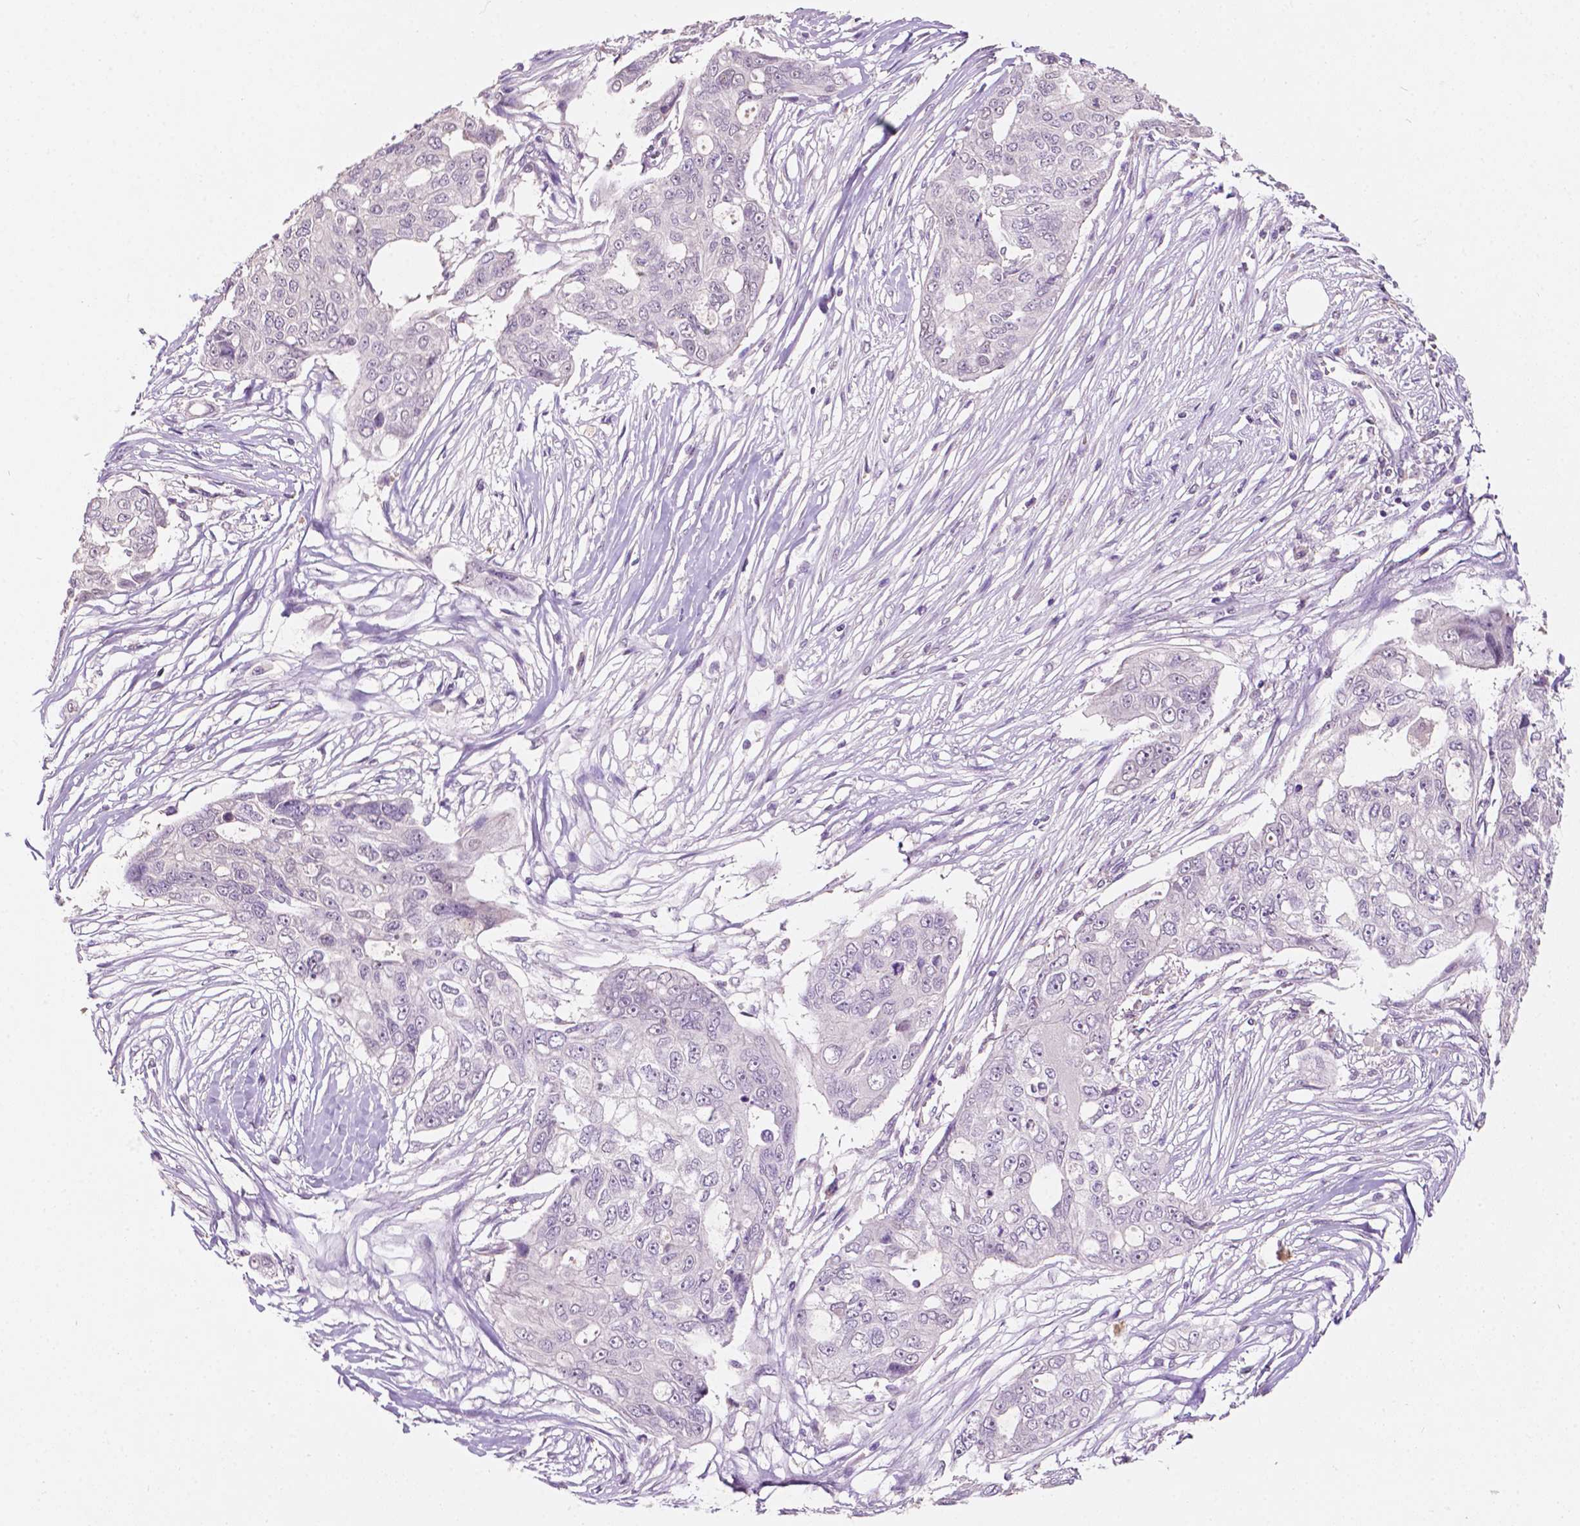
{"staining": {"intensity": "negative", "quantity": "none", "location": "none"}, "tissue": "ovarian cancer", "cell_type": "Tumor cells", "image_type": "cancer", "snomed": [{"axis": "morphology", "description": "Carcinoma, endometroid"}, {"axis": "topography", "description": "Ovary"}], "caption": "Immunohistochemistry (IHC) micrograph of ovarian cancer (endometroid carcinoma) stained for a protein (brown), which displays no staining in tumor cells. (DAB immunohistochemistry visualized using brightfield microscopy, high magnification).", "gene": "TM6SF2", "patient": {"sex": "female", "age": 70}}